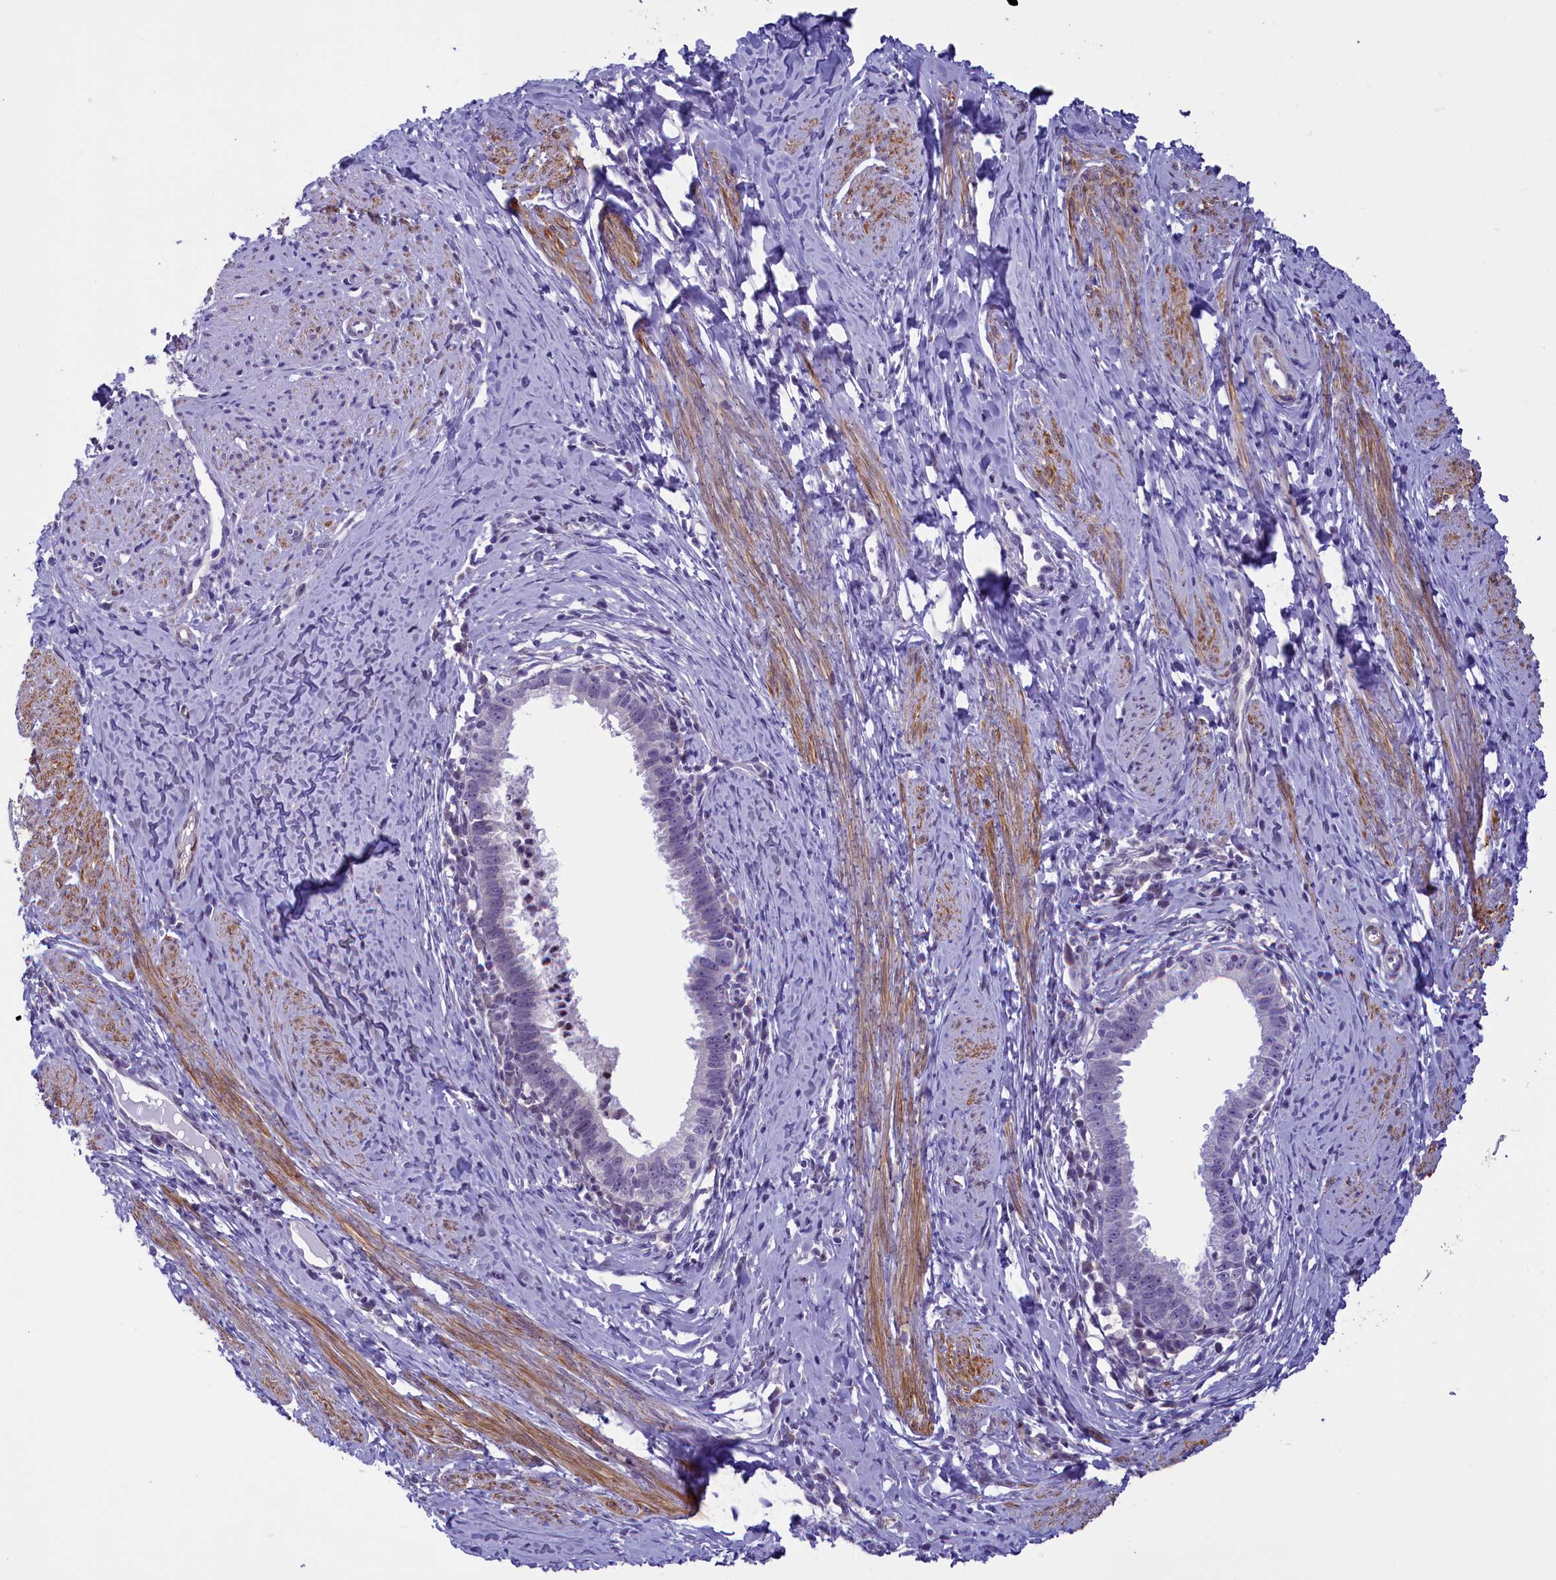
{"staining": {"intensity": "negative", "quantity": "none", "location": "none"}, "tissue": "cervical cancer", "cell_type": "Tumor cells", "image_type": "cancer", "snomed": [{"axis": "morphology", "description": "Adenocarcinoma, NOS"}, {"axis": "topography", "description": "Cervix"}], "caption": "Cervical cancer (adenocarcinoma) was stained to show a protein in brown. There is no significant staining in tumor cells. (Immunohistochemistry, brightfield microscopy, high magnification).", "gene": "IGSF6", "patient": {"sex": "female", "age": 36}}